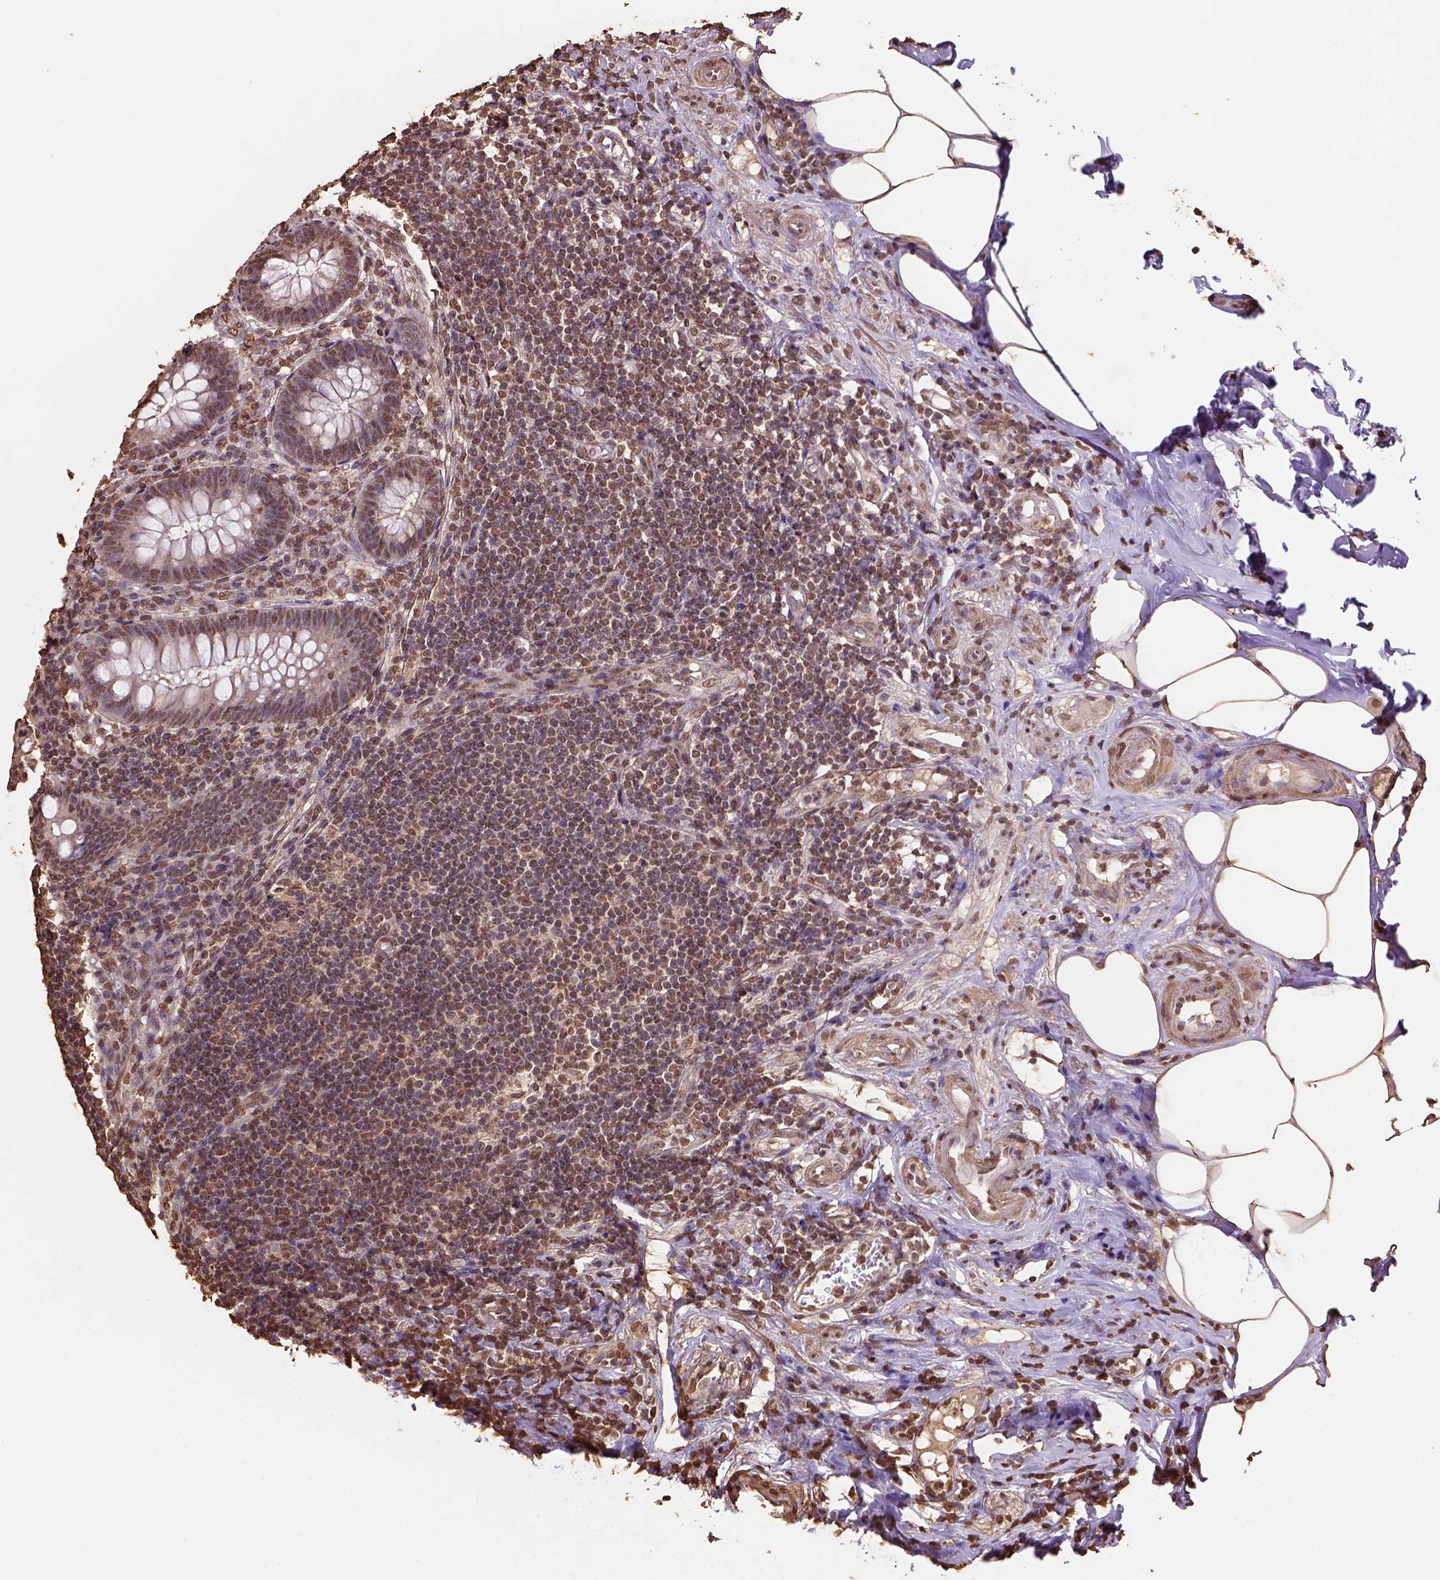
{"staining": {"intensity": "moderate", "quantity": ">75%", "location": "nuclear"}, "tissue": "appendix", "cell_type": "Glandular cells", "image_type": "normal", "snomed": [{"axis": "morphology", "description": "Normal tissue, NOS"}, {"axis": "topography", "description": "Appendix"}], "caption": "Protein analysis of benign appendix demonstrates moderate nuclear expression in approximately >75% of glandular cells. The protein is shown in brown color, while the nuclei are stained blue.", "gene": "CSTF2T", "patient": {"sex": "female", "age": 57}}